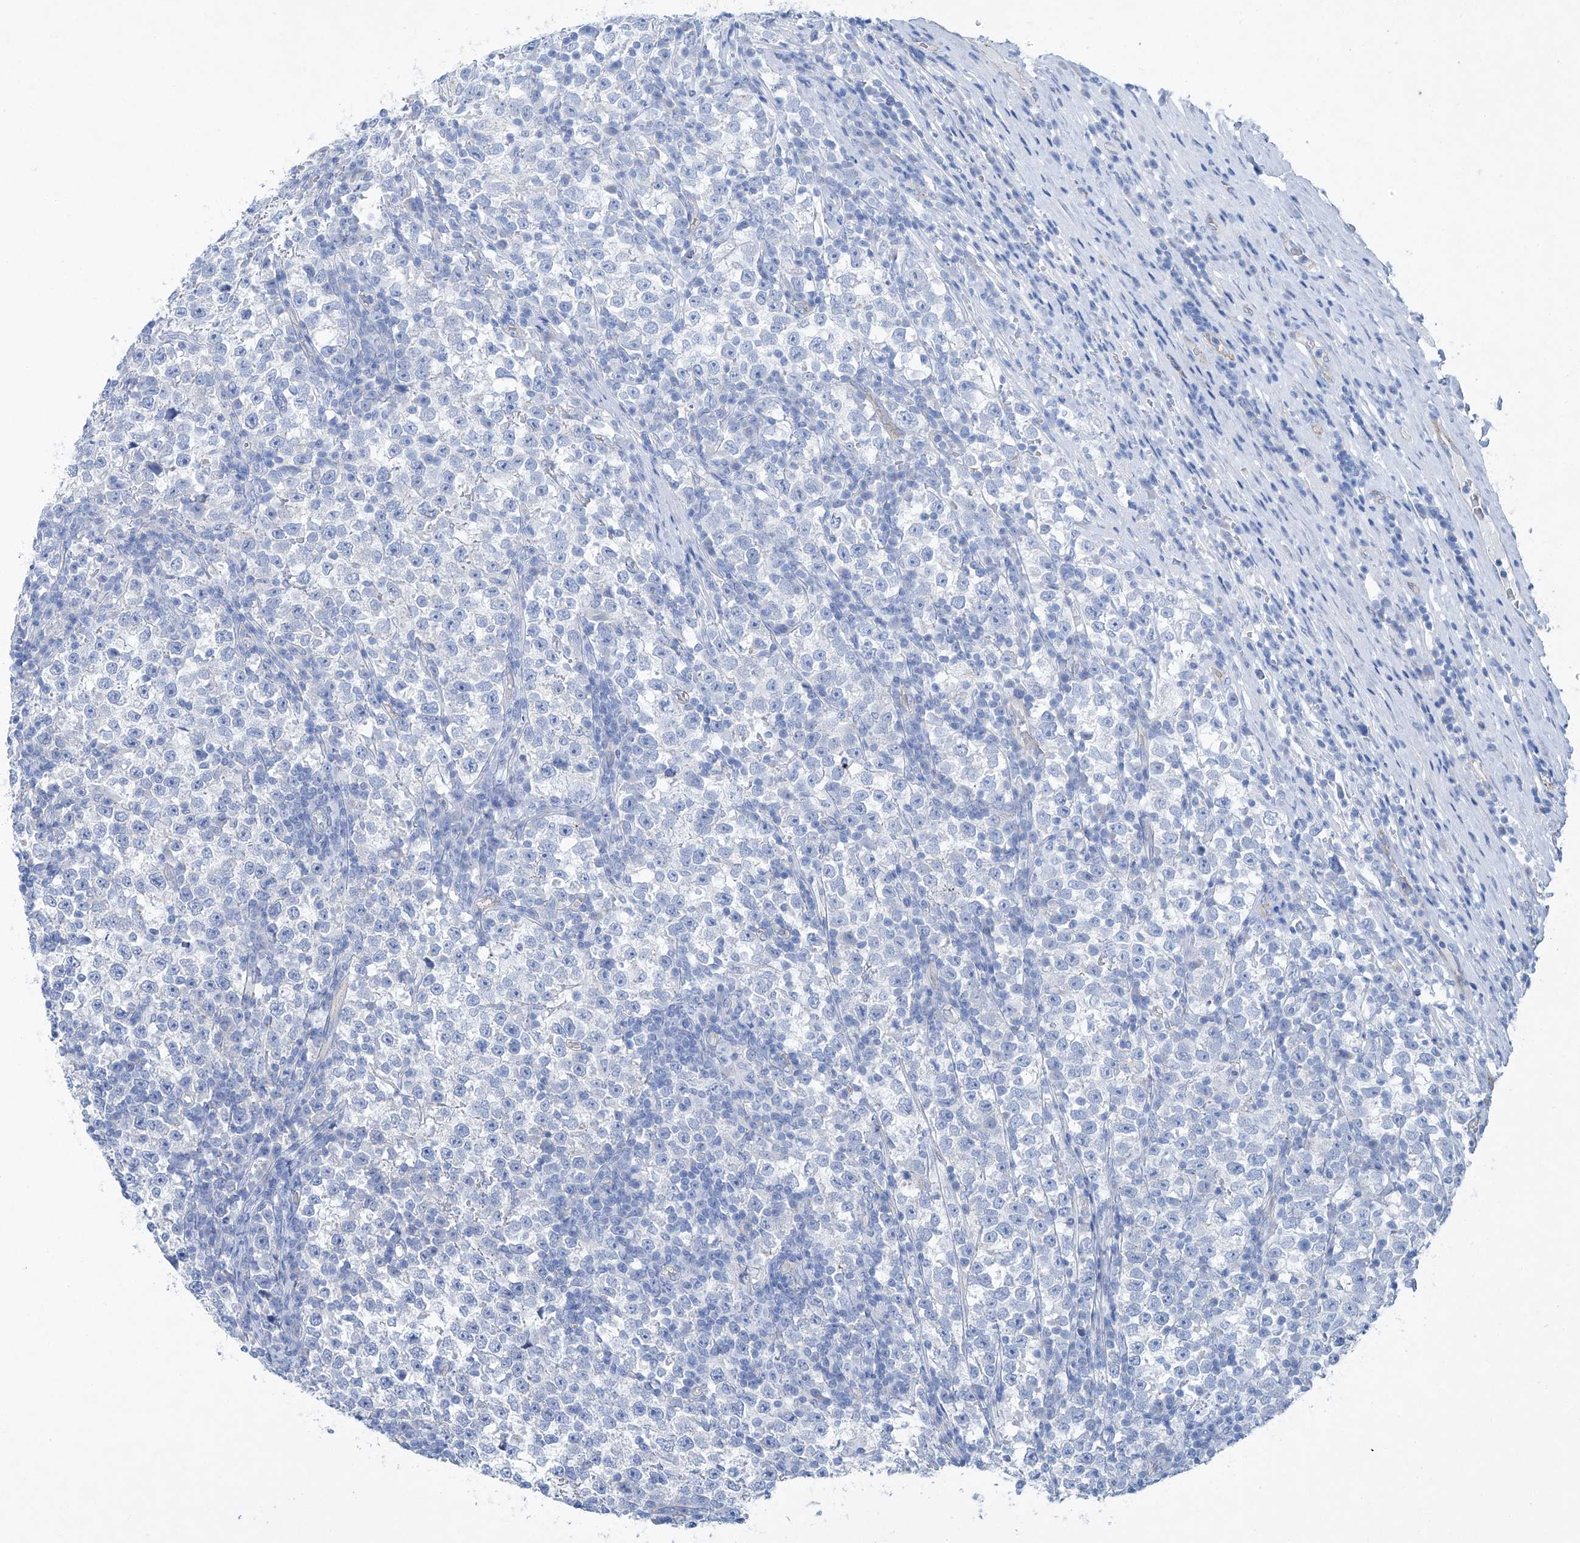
{"staining": {"intensity": "negative", "quantity": "none", "location": "none"}, "tissue": "testis cancer", "cell_type": "Tumor cells", "image_type": "cancer", "snomed": [{"axis": "morphology", "description": "Normal tissue, NOS"}, {"axis": "morphology", "description": "Seminoma, NOS"}, {"axis": "topography", "description": "Testis"}], "caption": "Immunohistochemistry micrograph of neoplastic tissue: human testis cancer (seminoma) stained with DAB (3,3'-diaminobenzidine) exhibits no significant protein expression in tumor cells.", "gene": "MAGI1", "patient": {"sex": "male", "age": 43}}